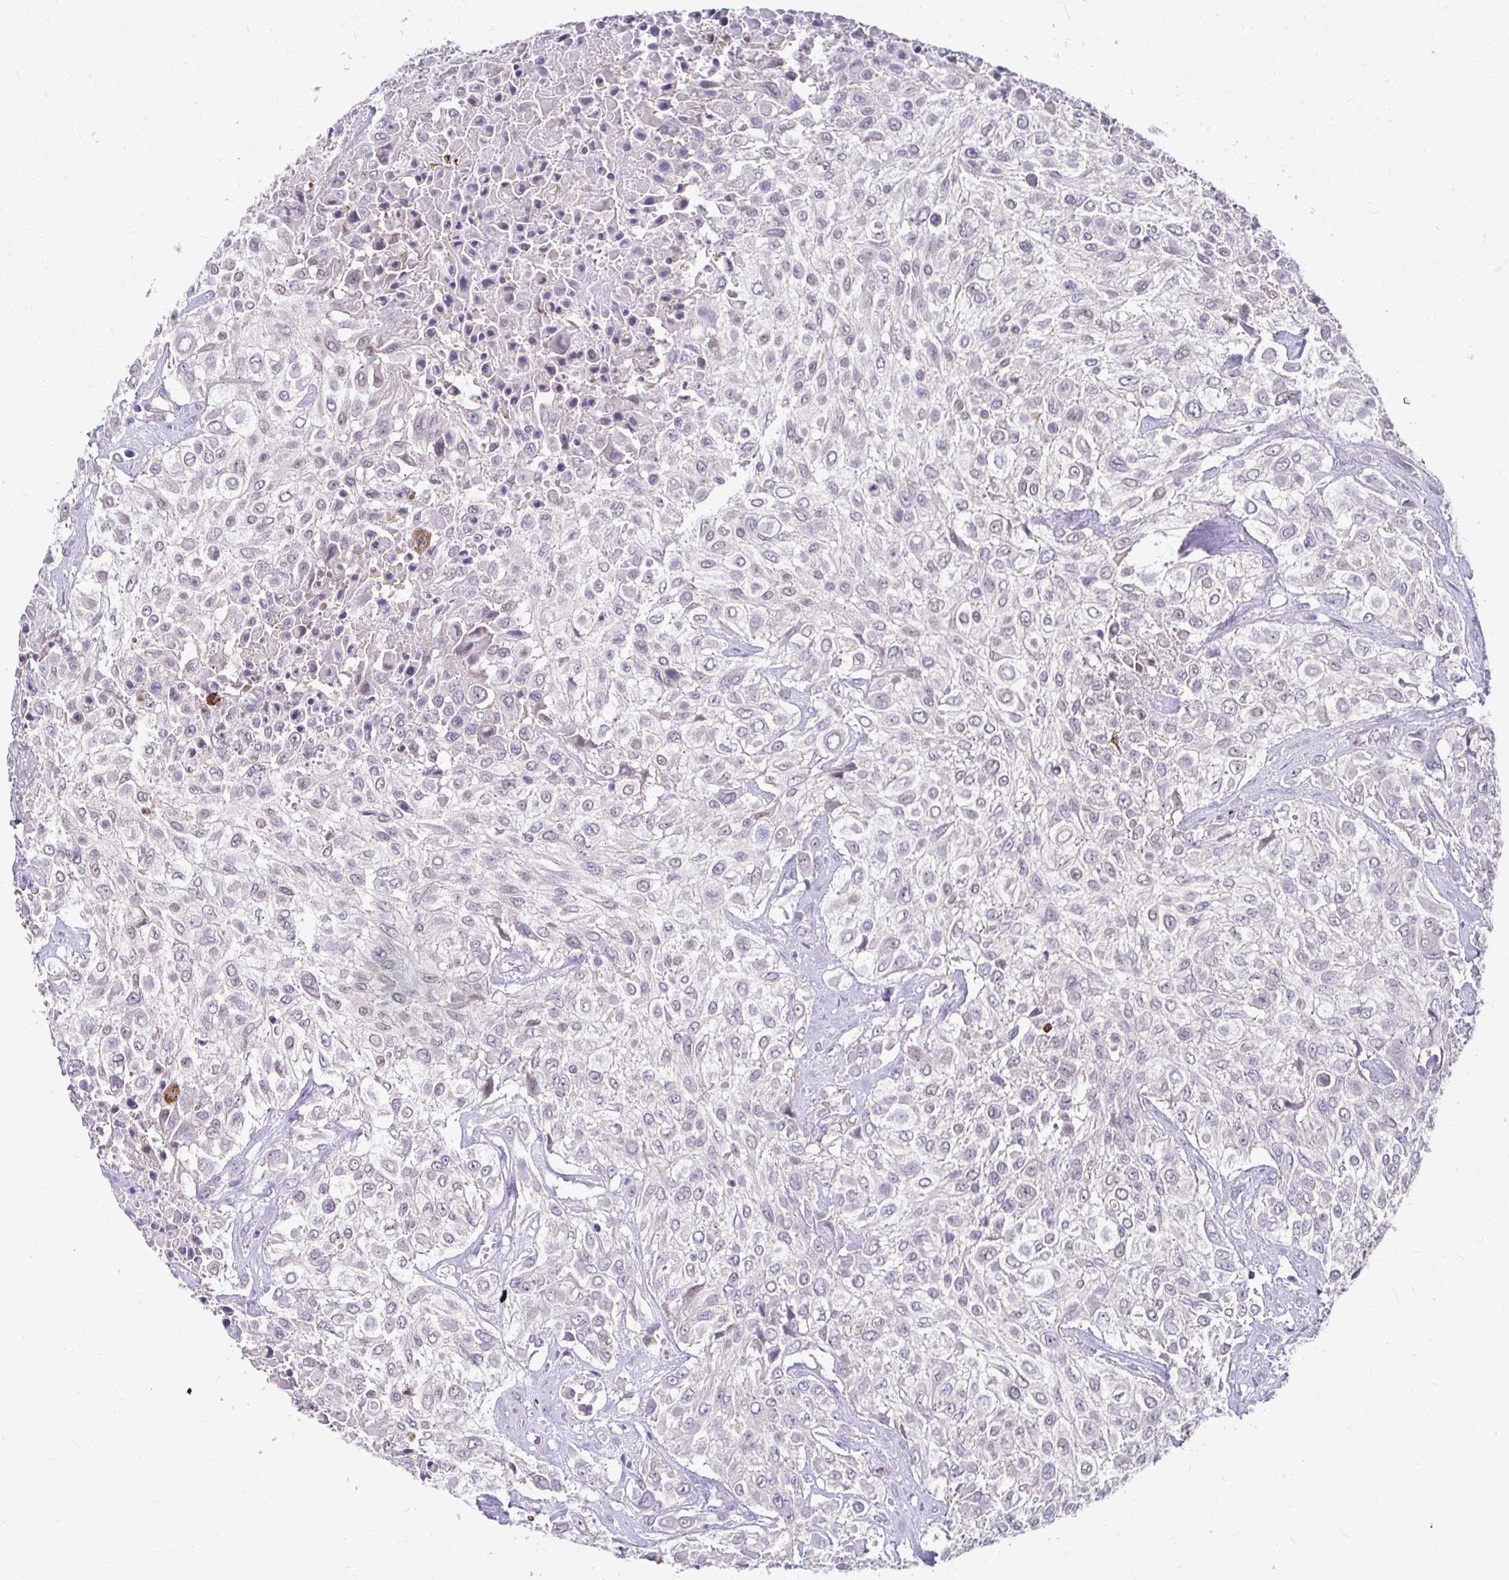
{"staining": {"intensity": "negative", "quantity": "none", "location": "none"}, "tissue": "urothelial cancer", "cell_type": "Tumor cells", "image_type": "cancer", "snomed": [{"axis": "morphology", "description": "Urothelial carcinoma, High grade"}, {"axis": "topography", "description": "Urinary bladder"}], "caption": "Tumor cells show no significant protein positivity in urothelial cancer.", "gene": "PADI2", "patient": {"sex": "male", "age": 57}}